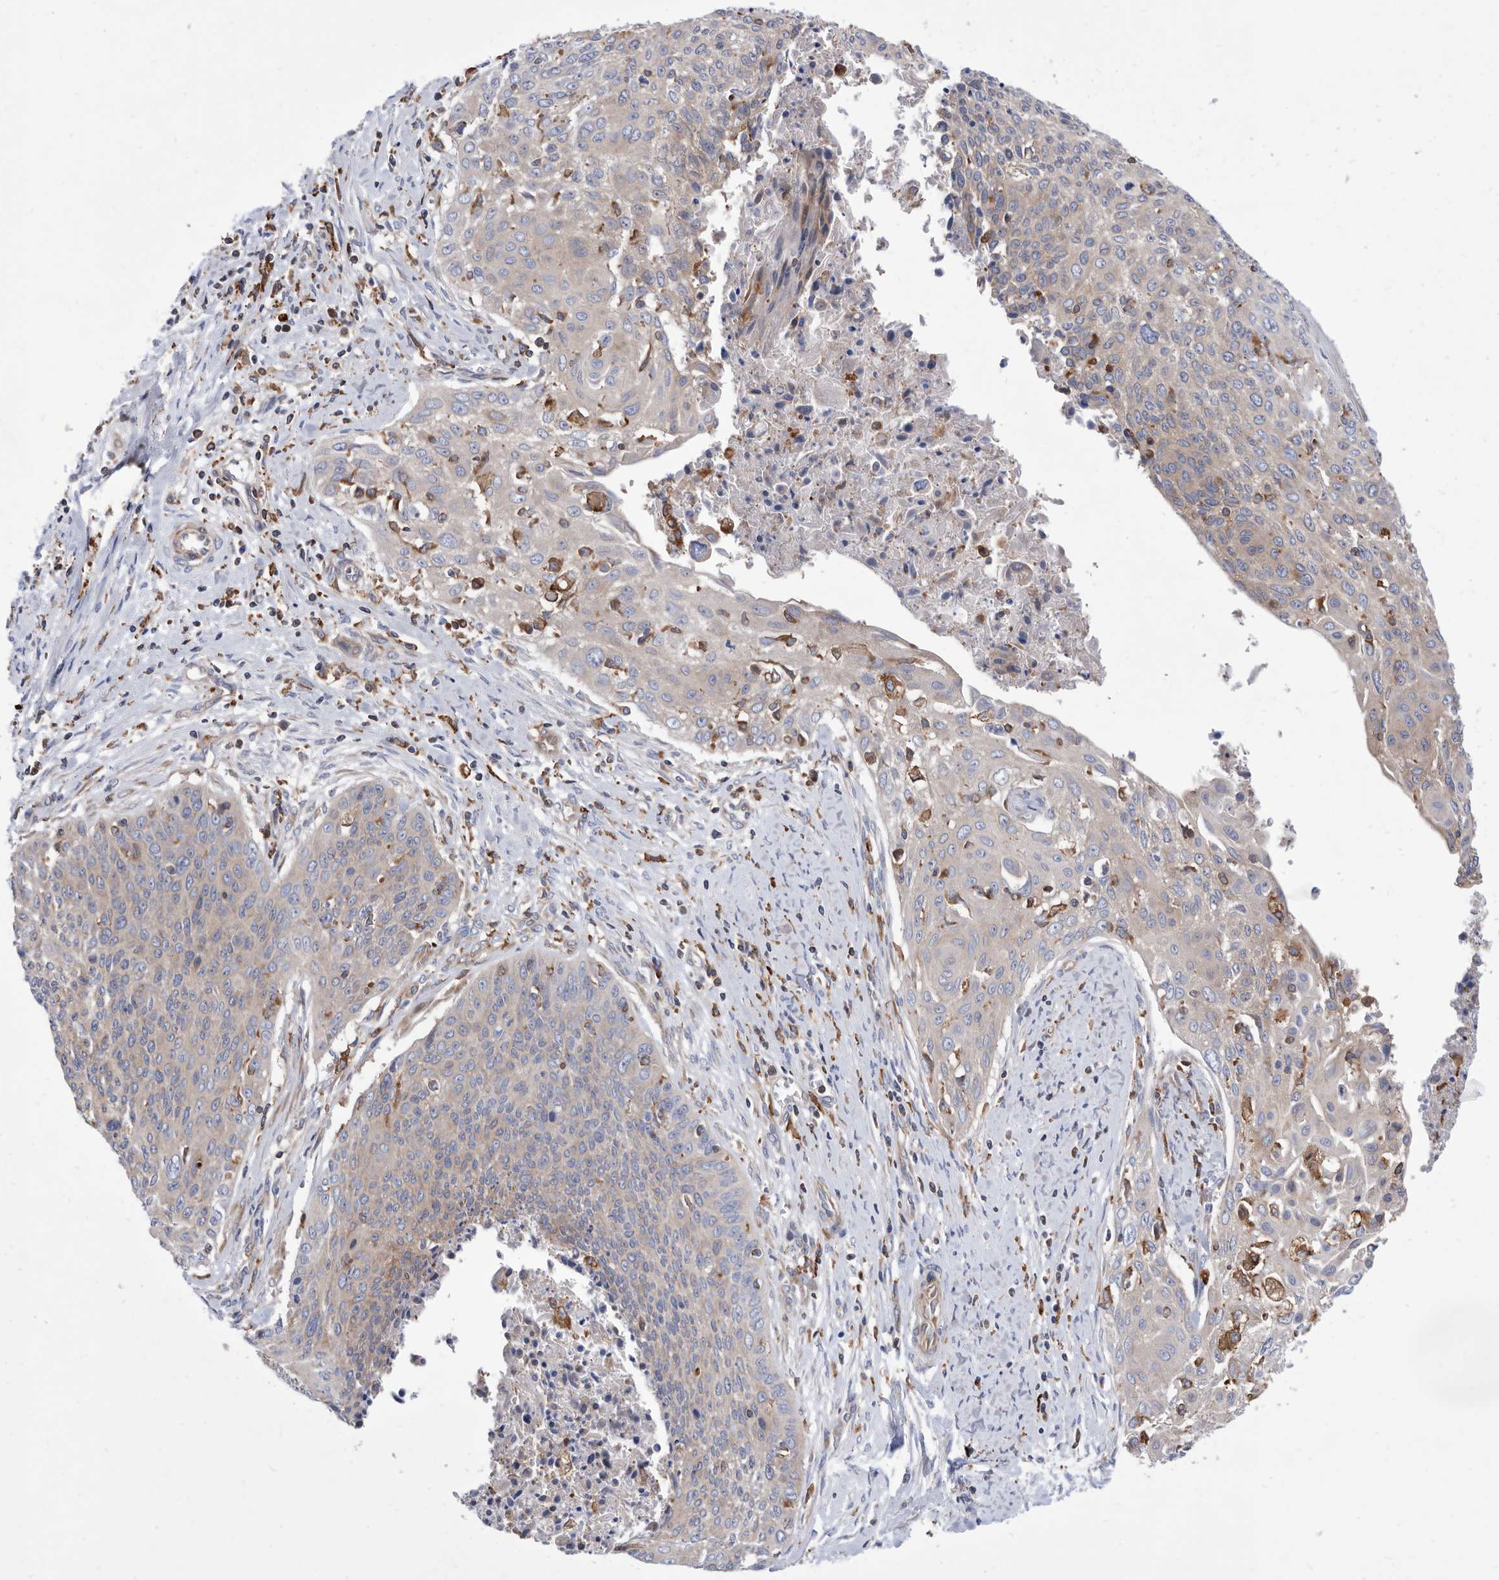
{"staining": {"intensity": "negative", "quantity": "none", "location": "none"}, "tissue": "cervical cancer", "cell_type": "Tumor cells", "image_type": "cancer", "snomed": [{"axis": "morphology", "description": "Squamous cell carcinoma, NOS"}, {"axis": "topography", "description": "Cervix"}], "caption": "Tumor cells show no significant staining in cervical squamous cell carcinoma.", "gene": "SMG7", "patient": {"sex": "female", "age": 55}}